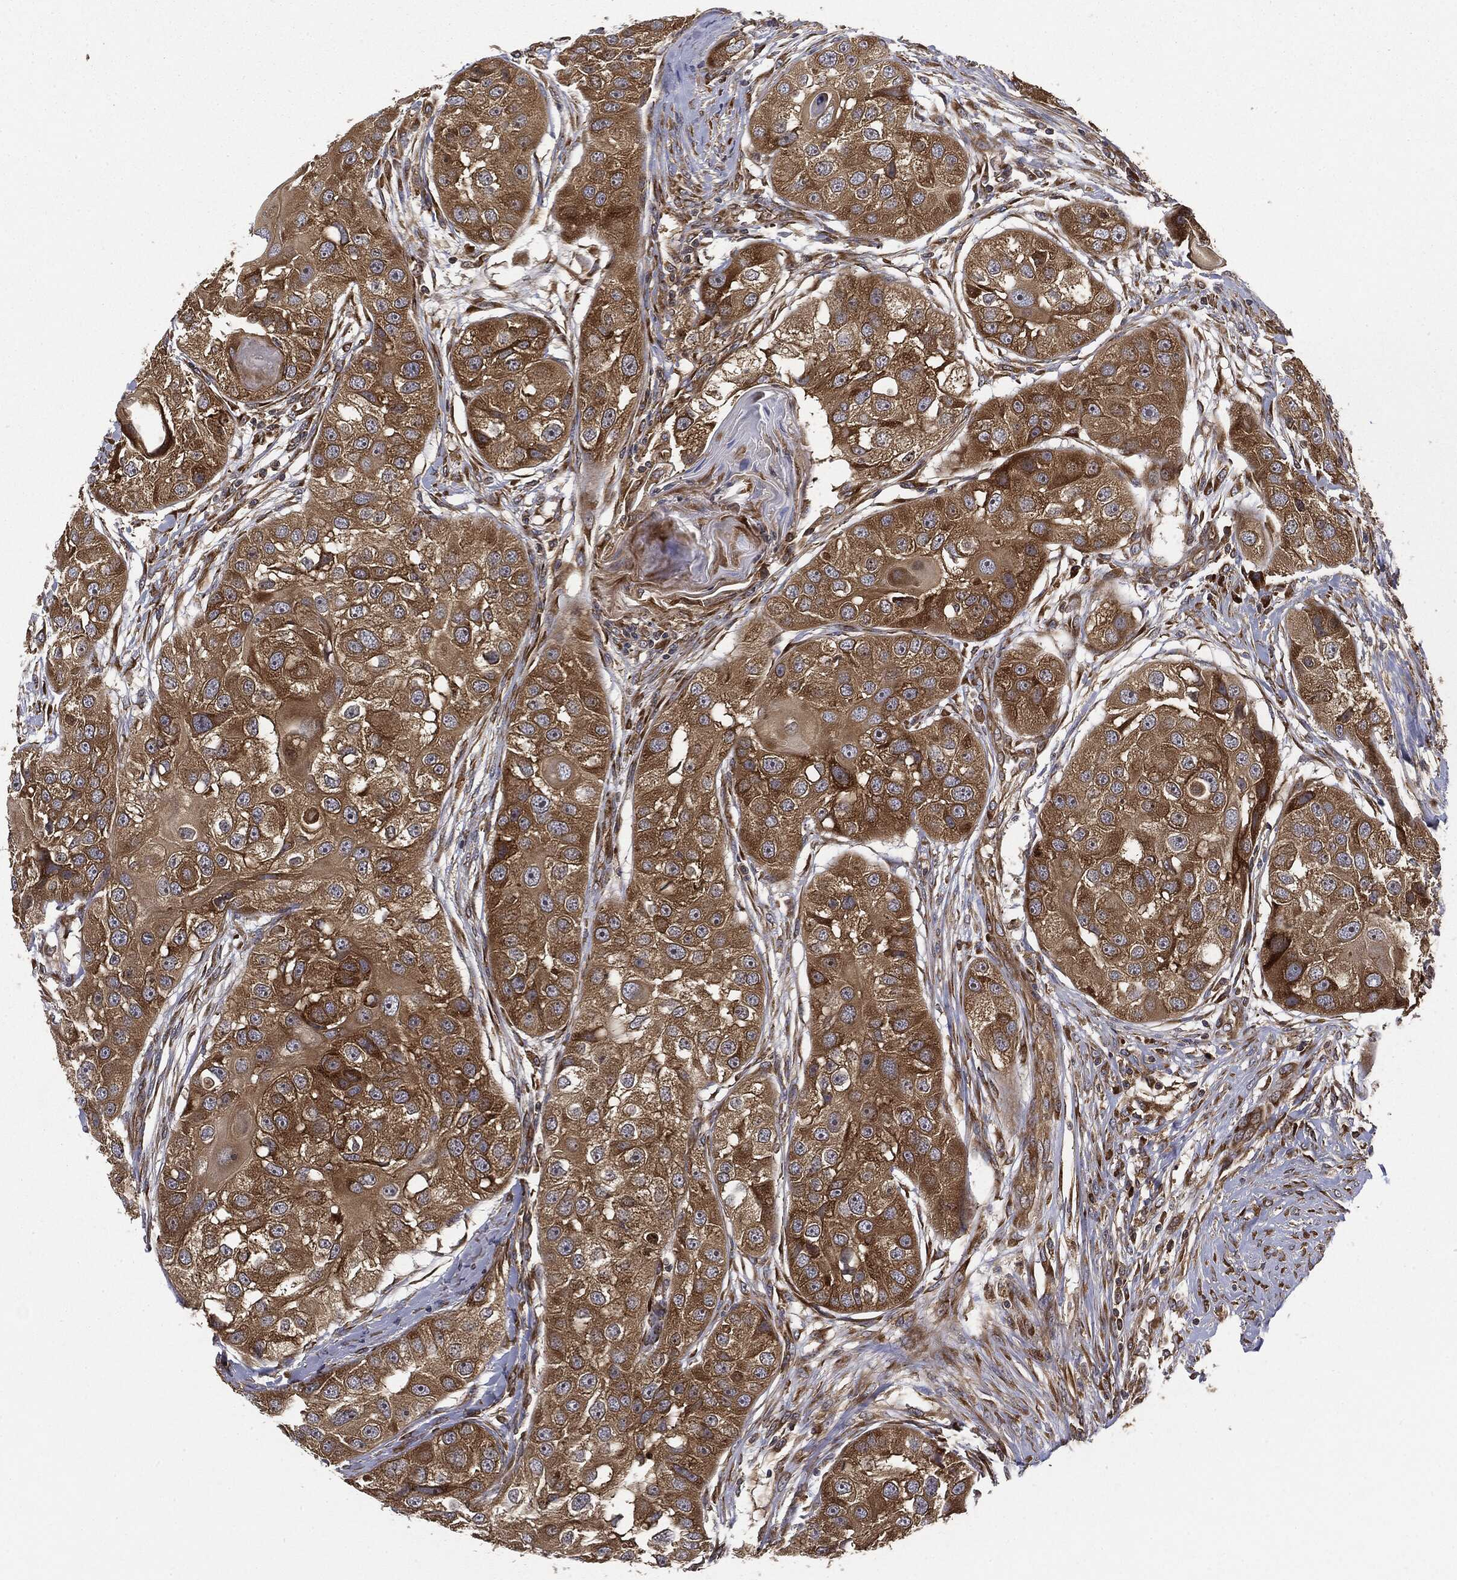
{"staining": {"intensity": "strong", "quantity": ">75%", "location": "cytoplasmic/membranous"}, "tissue": "head and neck cancer", "cell_type": "Tumor cells", "image_type": "cancer", "snomed": [{"axis": "morphology", "description": "Normal tissue, NOS"}, {"axis": "morphology", "description": "Squamous cell carcinoma, NOS"}, {"axis": "topography", "description": "Skeletal muscle"}, {"axis": "topography", "description": "Head-Neck"}], "caption": "Squamous cell carcinoma (head and neck) stained with DAB (3,3'-diaminobenzidine) immunohistochemistry displays high levels of strong cytoplasmic/membranous expression in about >75% of tumor cells.", "gene": "EIF2AK2", "patient": {"sex": "male", "age": 51}}